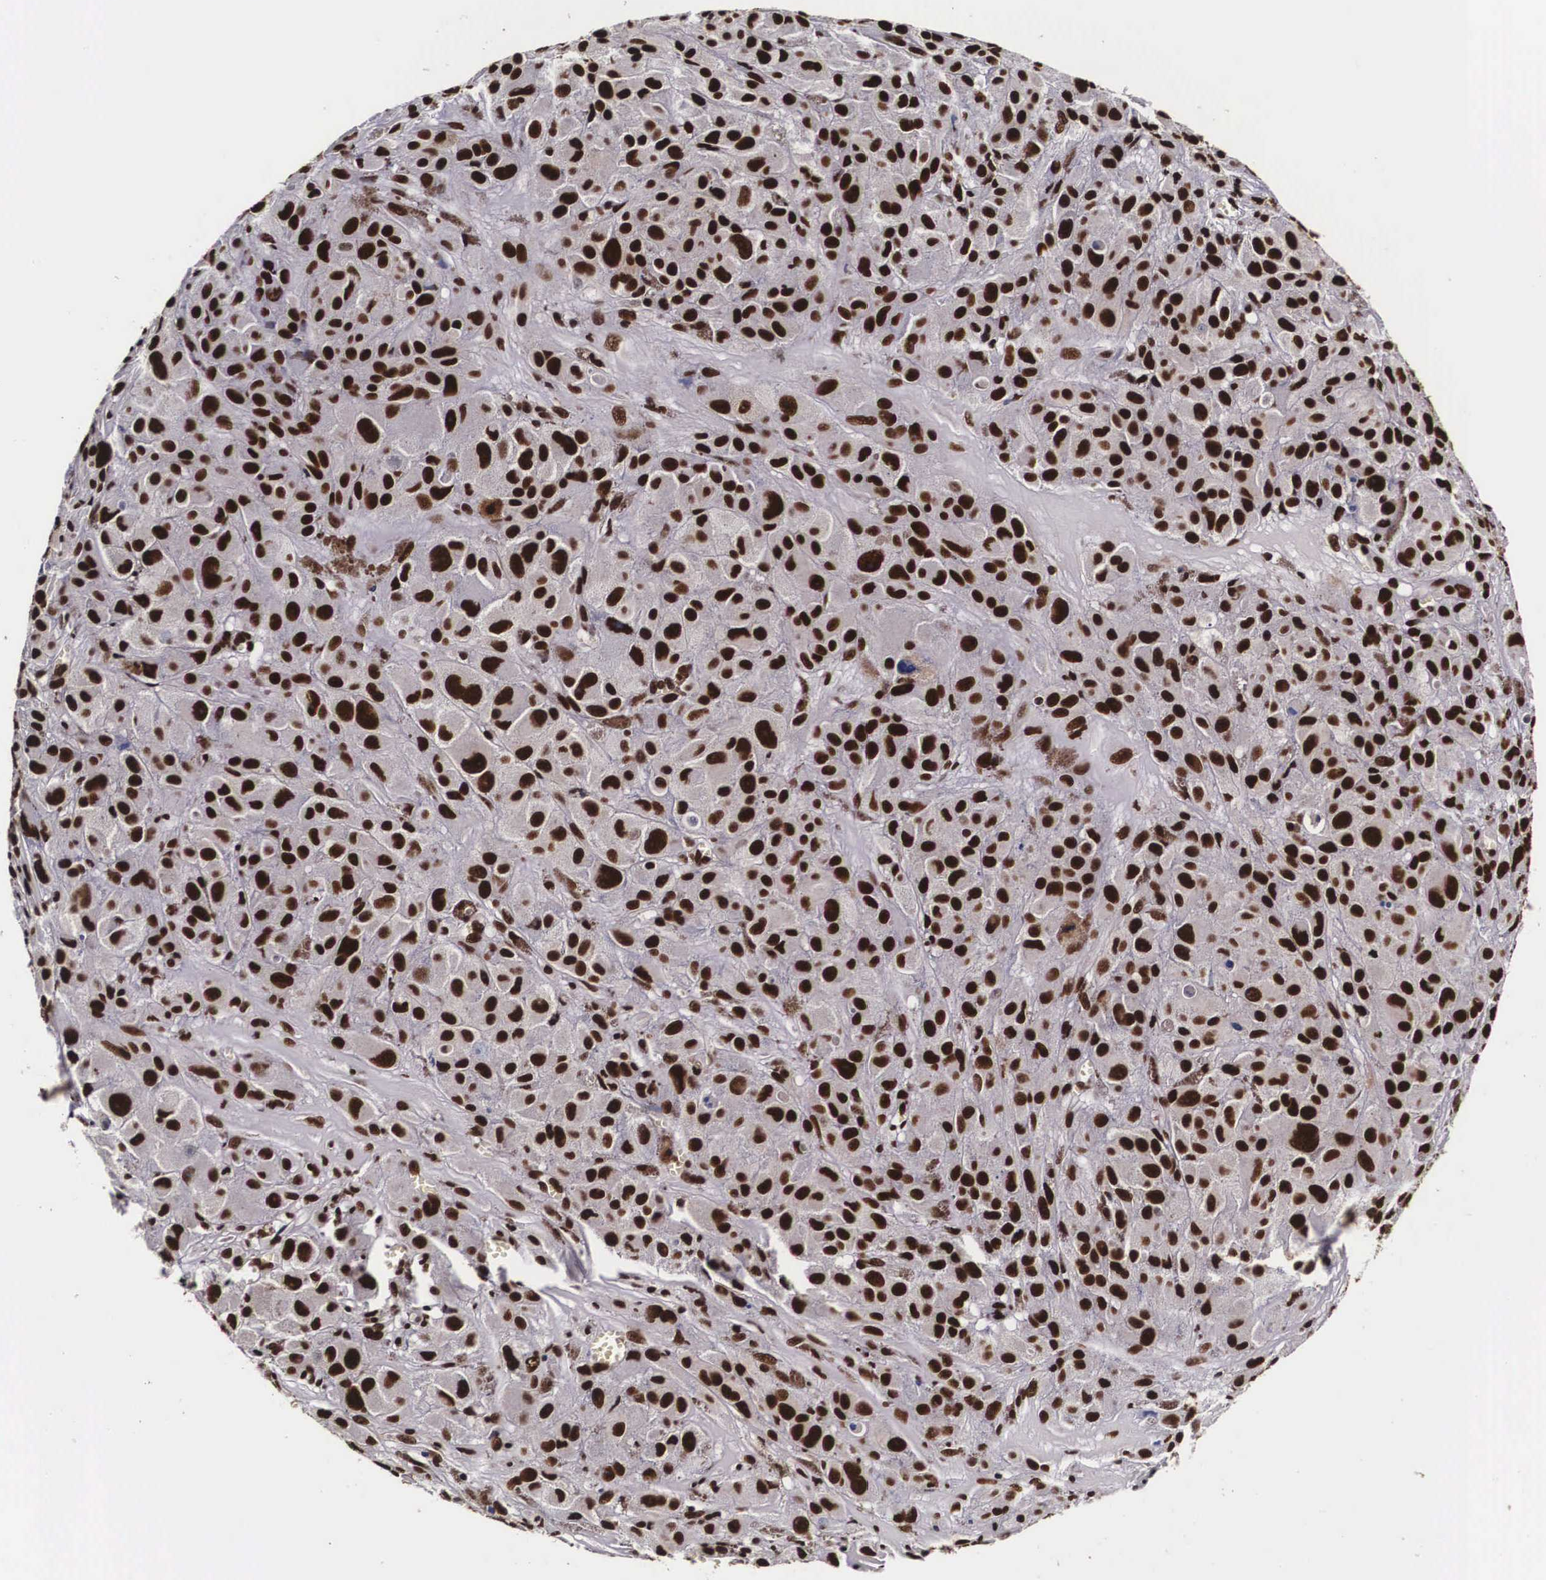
{"staining": {"intensity": "strong", "quantity": ">75%", "location": "nuclear"}, "tissue": "melanoma", "cell_type": "Tumor cells", "image_type": "cancer", "snomed": [{"axis": "morphology", "description": "Malignant melanoma, NOS"}, {"axis": "topography", "description": "Skin"}], "caption": "Melanoma tissue demonstrates strong nuclear positivity in about >75% of tumor cells, visualized by immunohistochemistry.", "gene": "PABPN1", "patient": {"sex": "male", "age": 56}}